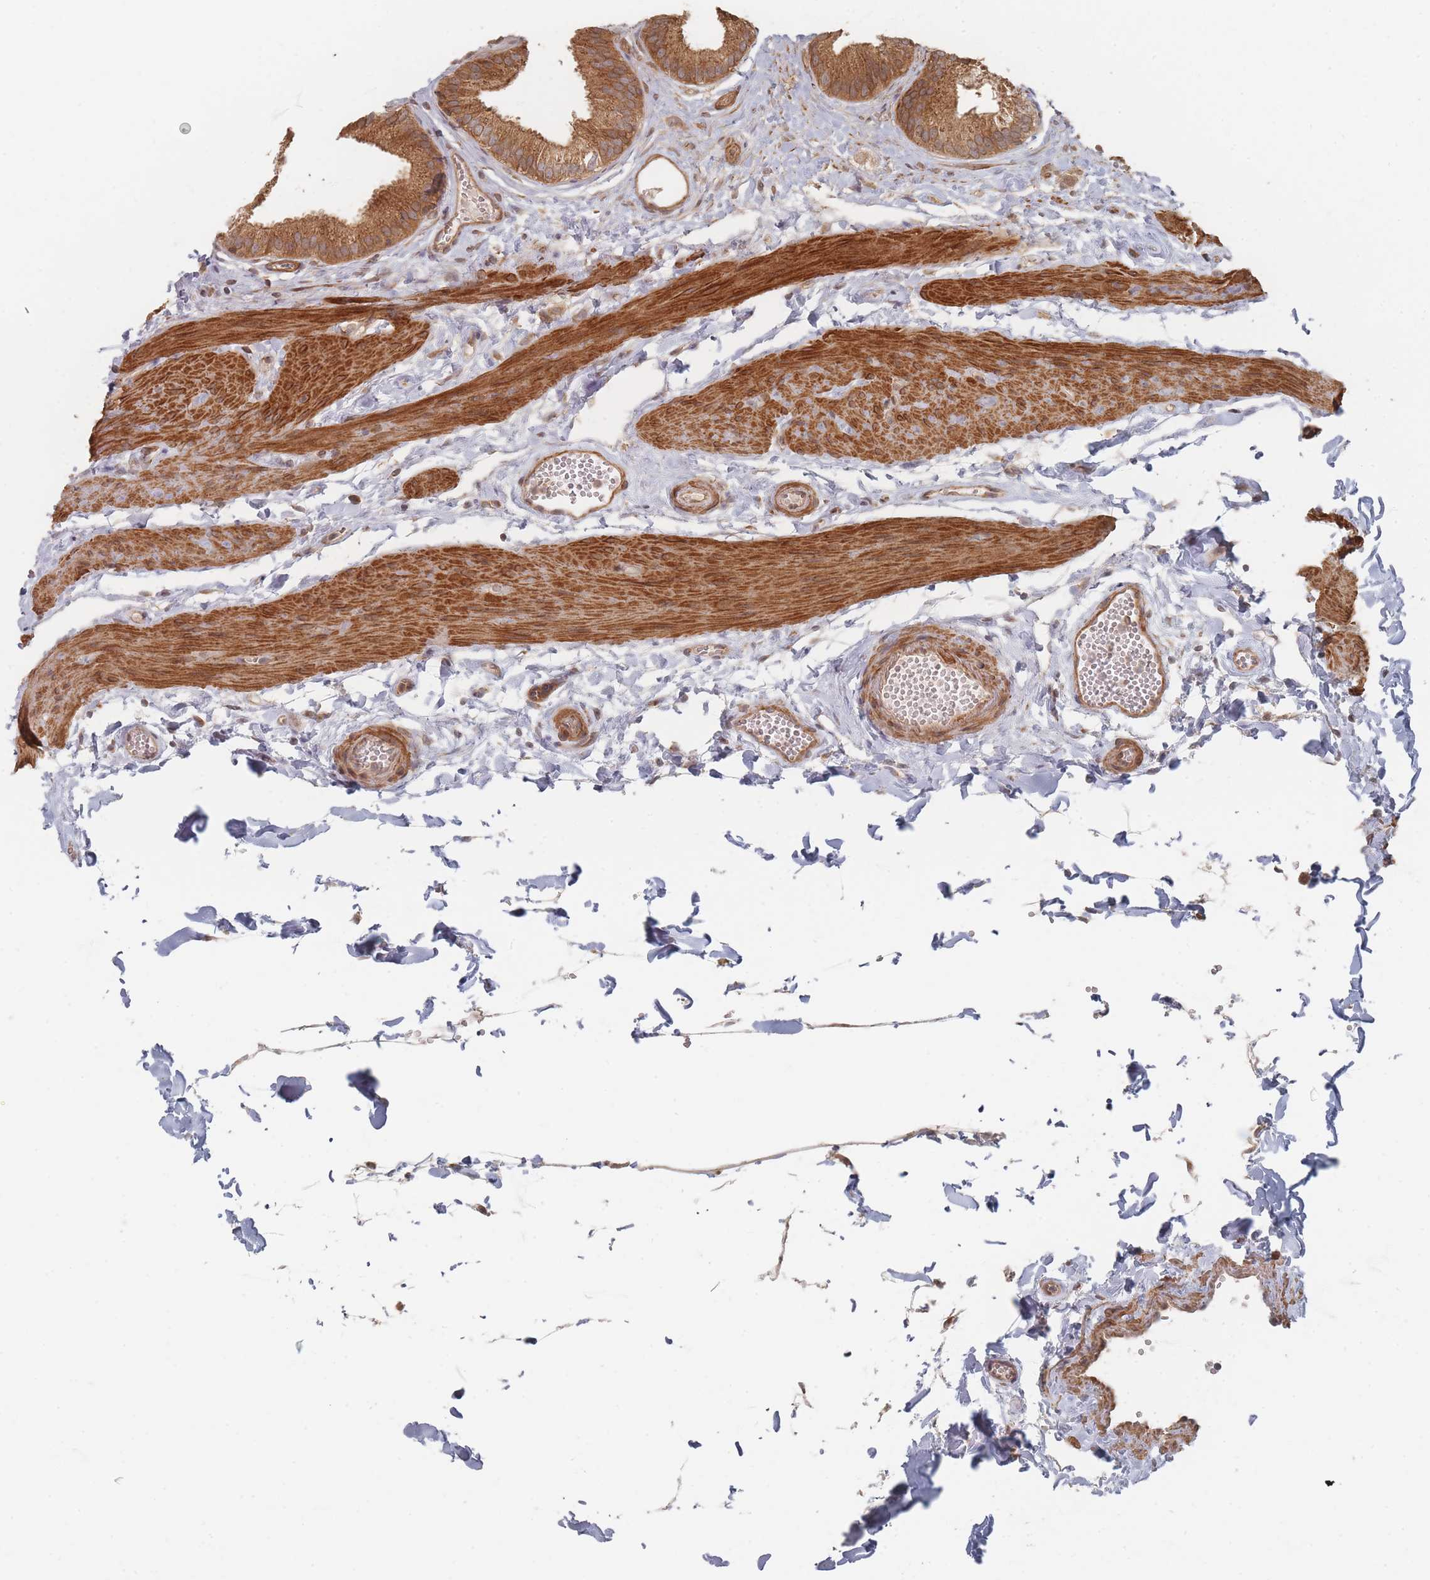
{"staining": {"intensity": "moderate", "quantity": ">75%", "location": "cytoplasmic/membranous"}, "tissue": "gallbladder", "cell_type": "Glandular cells", "image_type": "normal", "snomed": [{"axis": "morphology", "description": "Normal tissue, NOS"}, {"axis": "topography", "description": "Gallbladder"}], "caption": "A brown stain labels moderate cytoplasmic/membranous positivity of a protein in glandular cells of normal gallbladder.", "gene": "GLE1", "patient": {"sex": "female", "age": 54}}